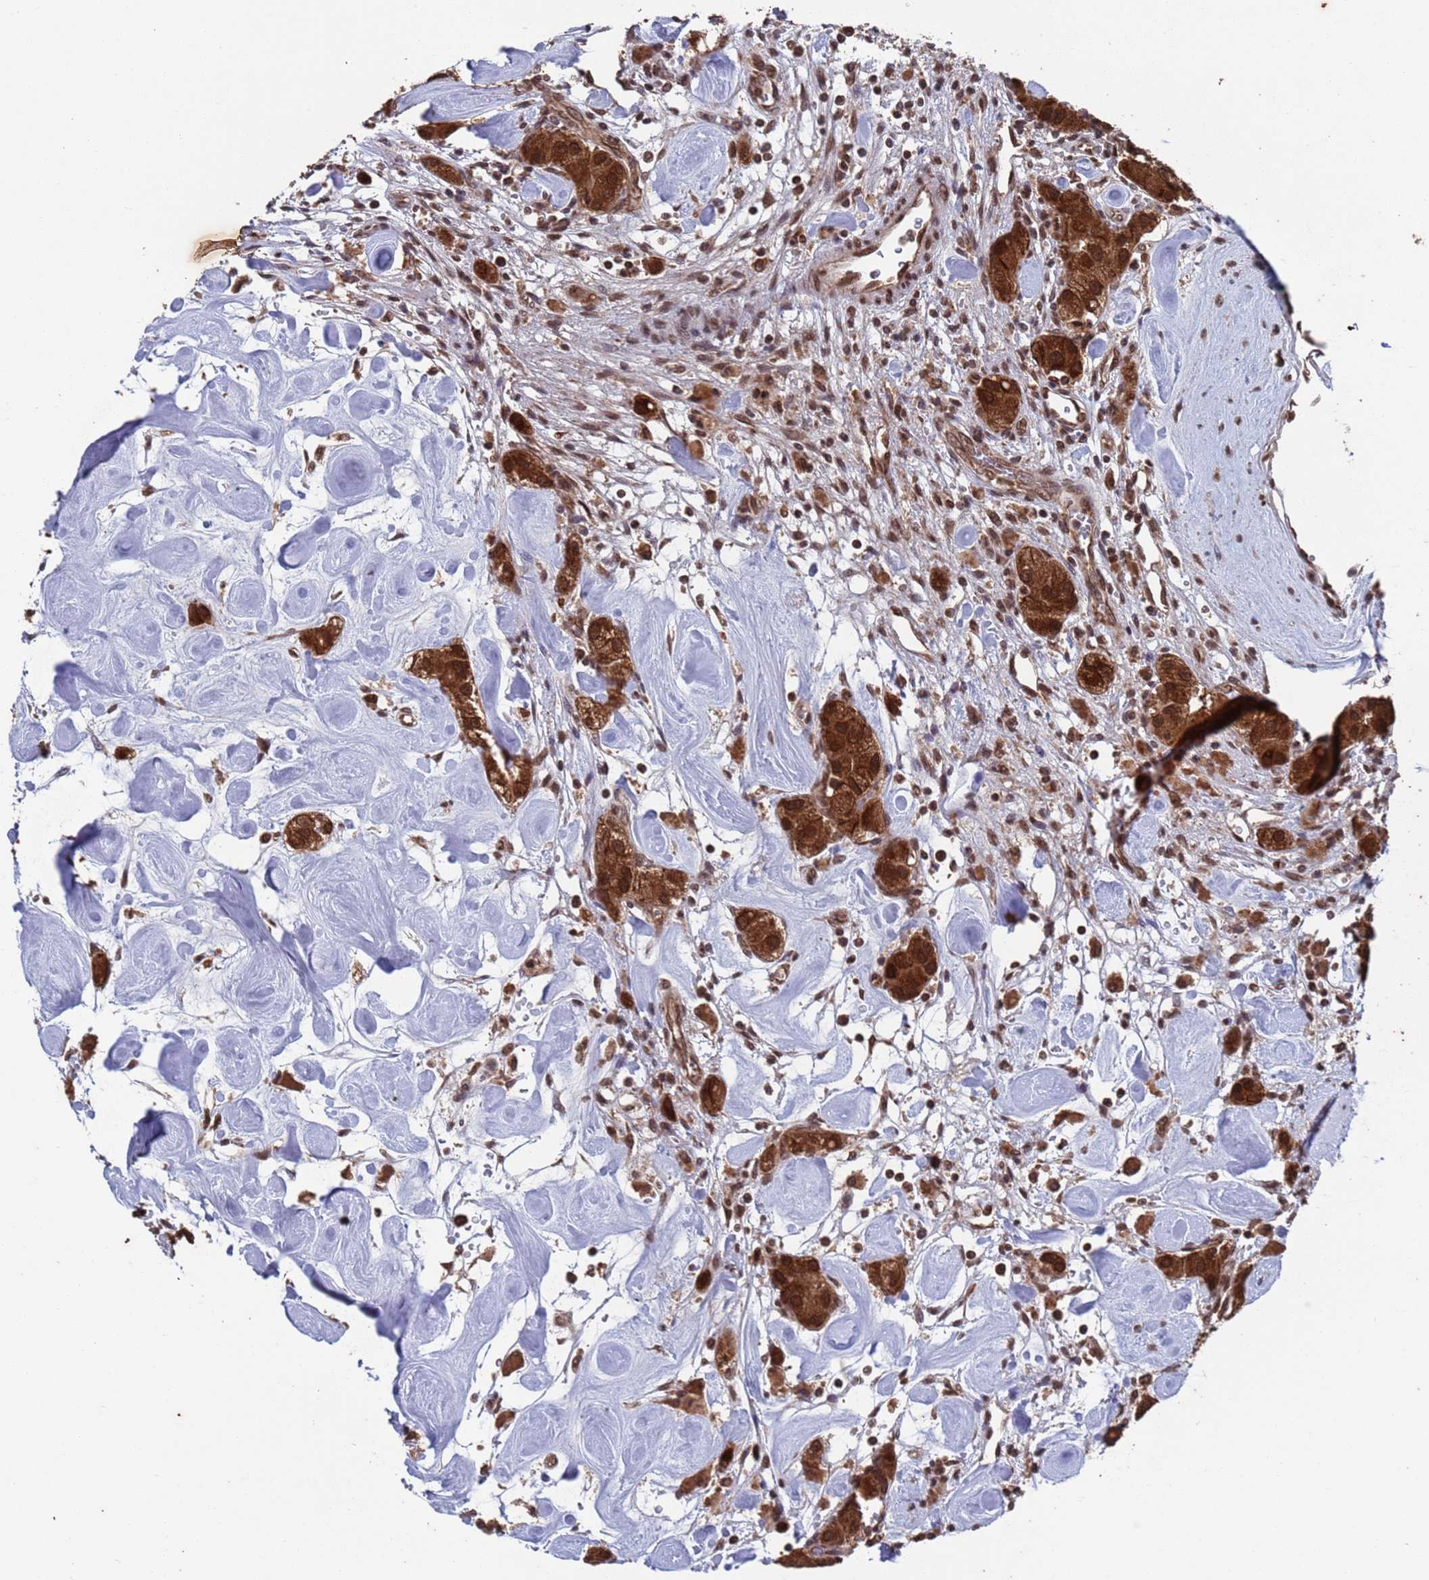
{"staining": {"intensity": "strong", "quantity": ">75%", "location": "cytoplasmic/membranous,nuclear"}, "tissue": "carcinoid", "cell_type": "Tumor cells", "image_type": "cancer", "snomed": [{"axis": "morphology", "description": "Carcinoid, malignant, NOS"}, {"axis": "topography", "description": "Pancreas"}], "caption": "The histopathology image displays immunohistochemical staining of carcinoid. There is strong cytoplasmic/membranous and nuclear positivity is identified in approximately >75% of tumor cells.", "gene": "FUBP3", "patient": {"sex": "male", "age": 41}}